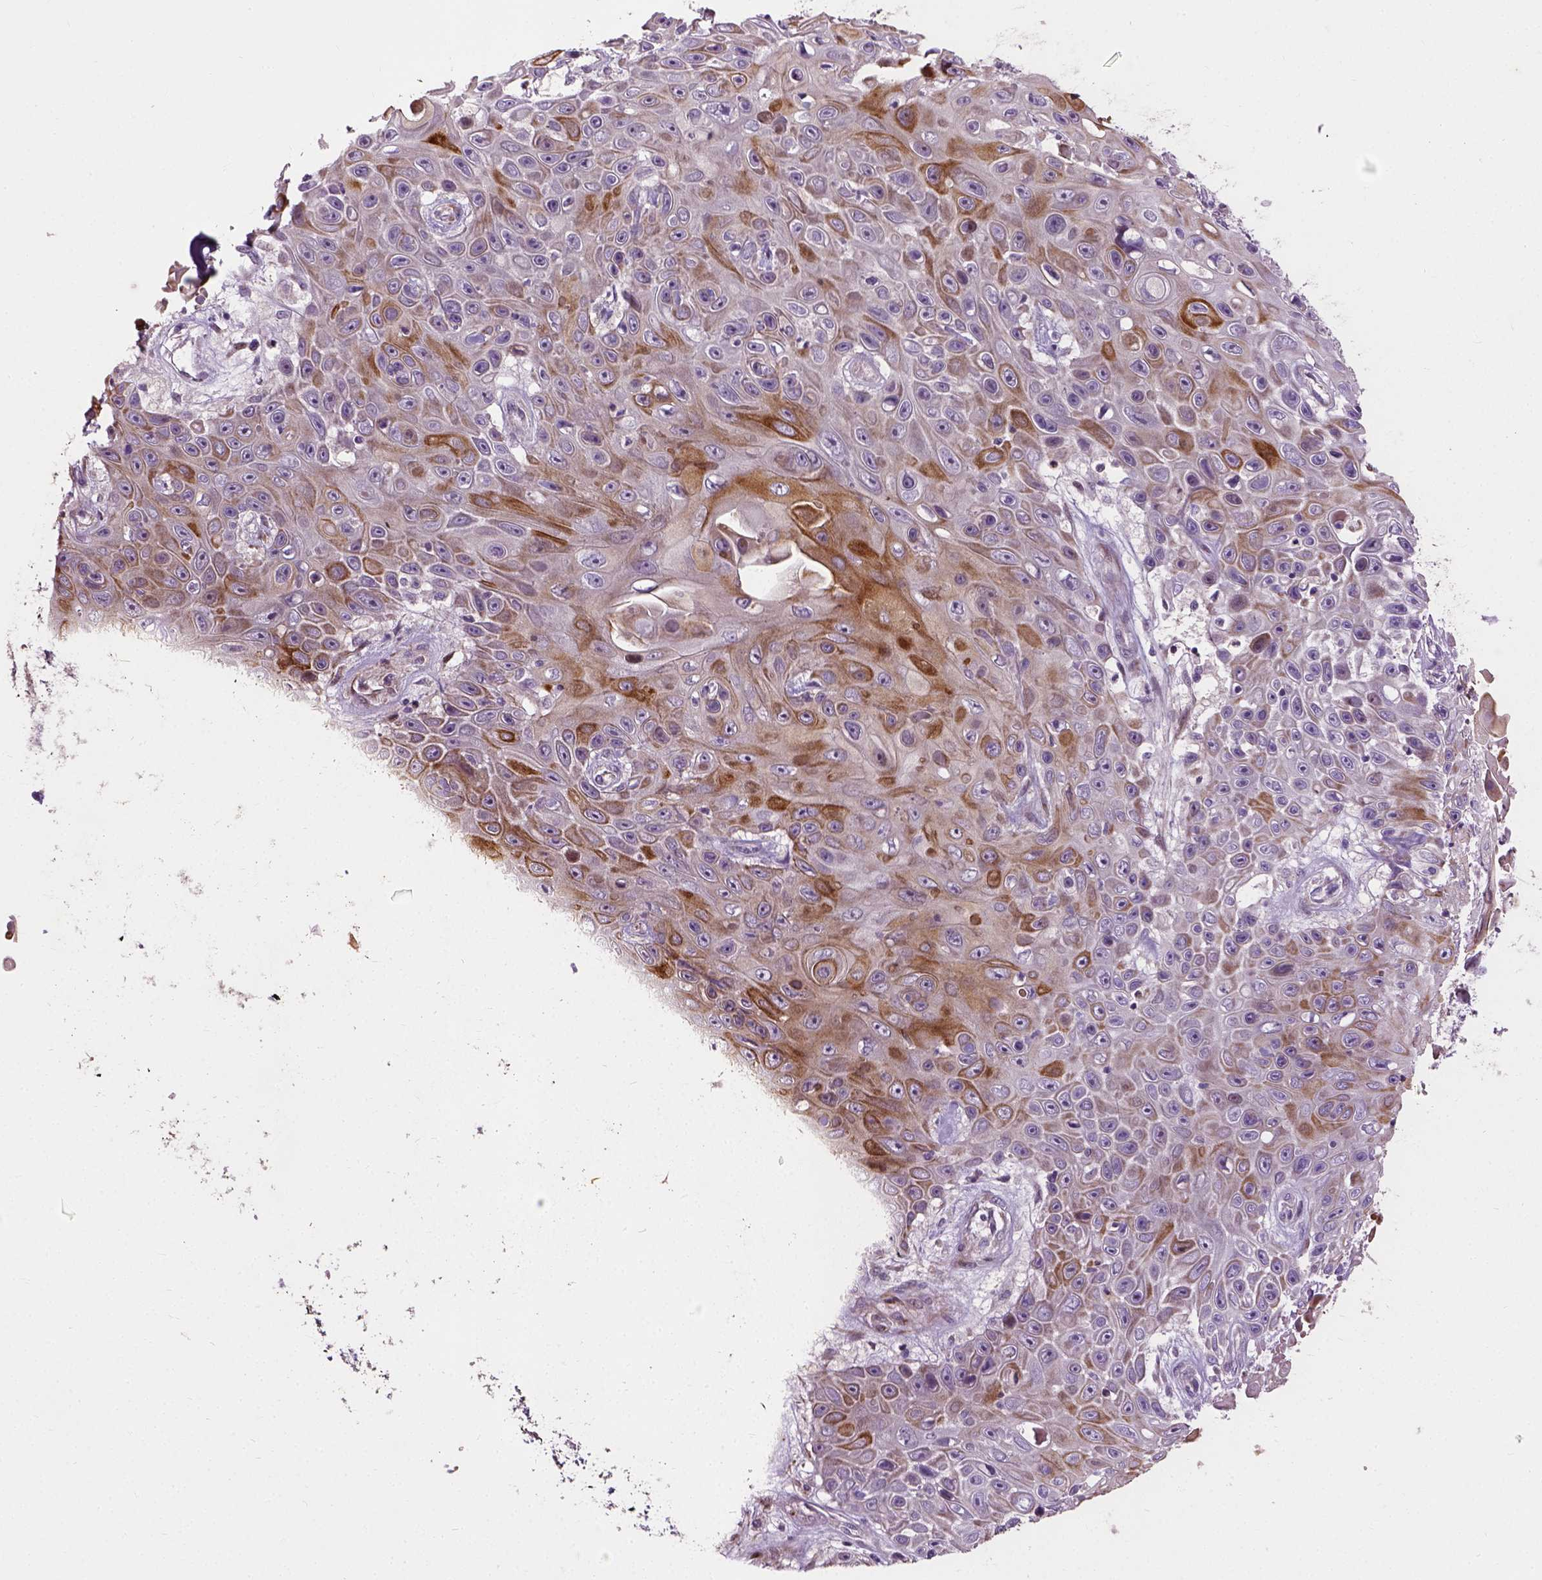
{"staining": {"intensity": "strong", "quantity": "<25%", "location": "cytoplasmic/membranous"}, "tissue": "skin cancer", "cell_type": "Tumor cells", "image_type": "cancer", "snomed": [{"axis": "morphology", "description": "Squamous cell carcinoma, NOS"}, {"axis": "topography", "description": "Skin"}], "caption": "A brown stain labels strong cytoplasmic/membranous expression of a protein in human skin cancer tumor cells.", "gene": "PKP3", "patient": {"sex": "male", "age": 82}}